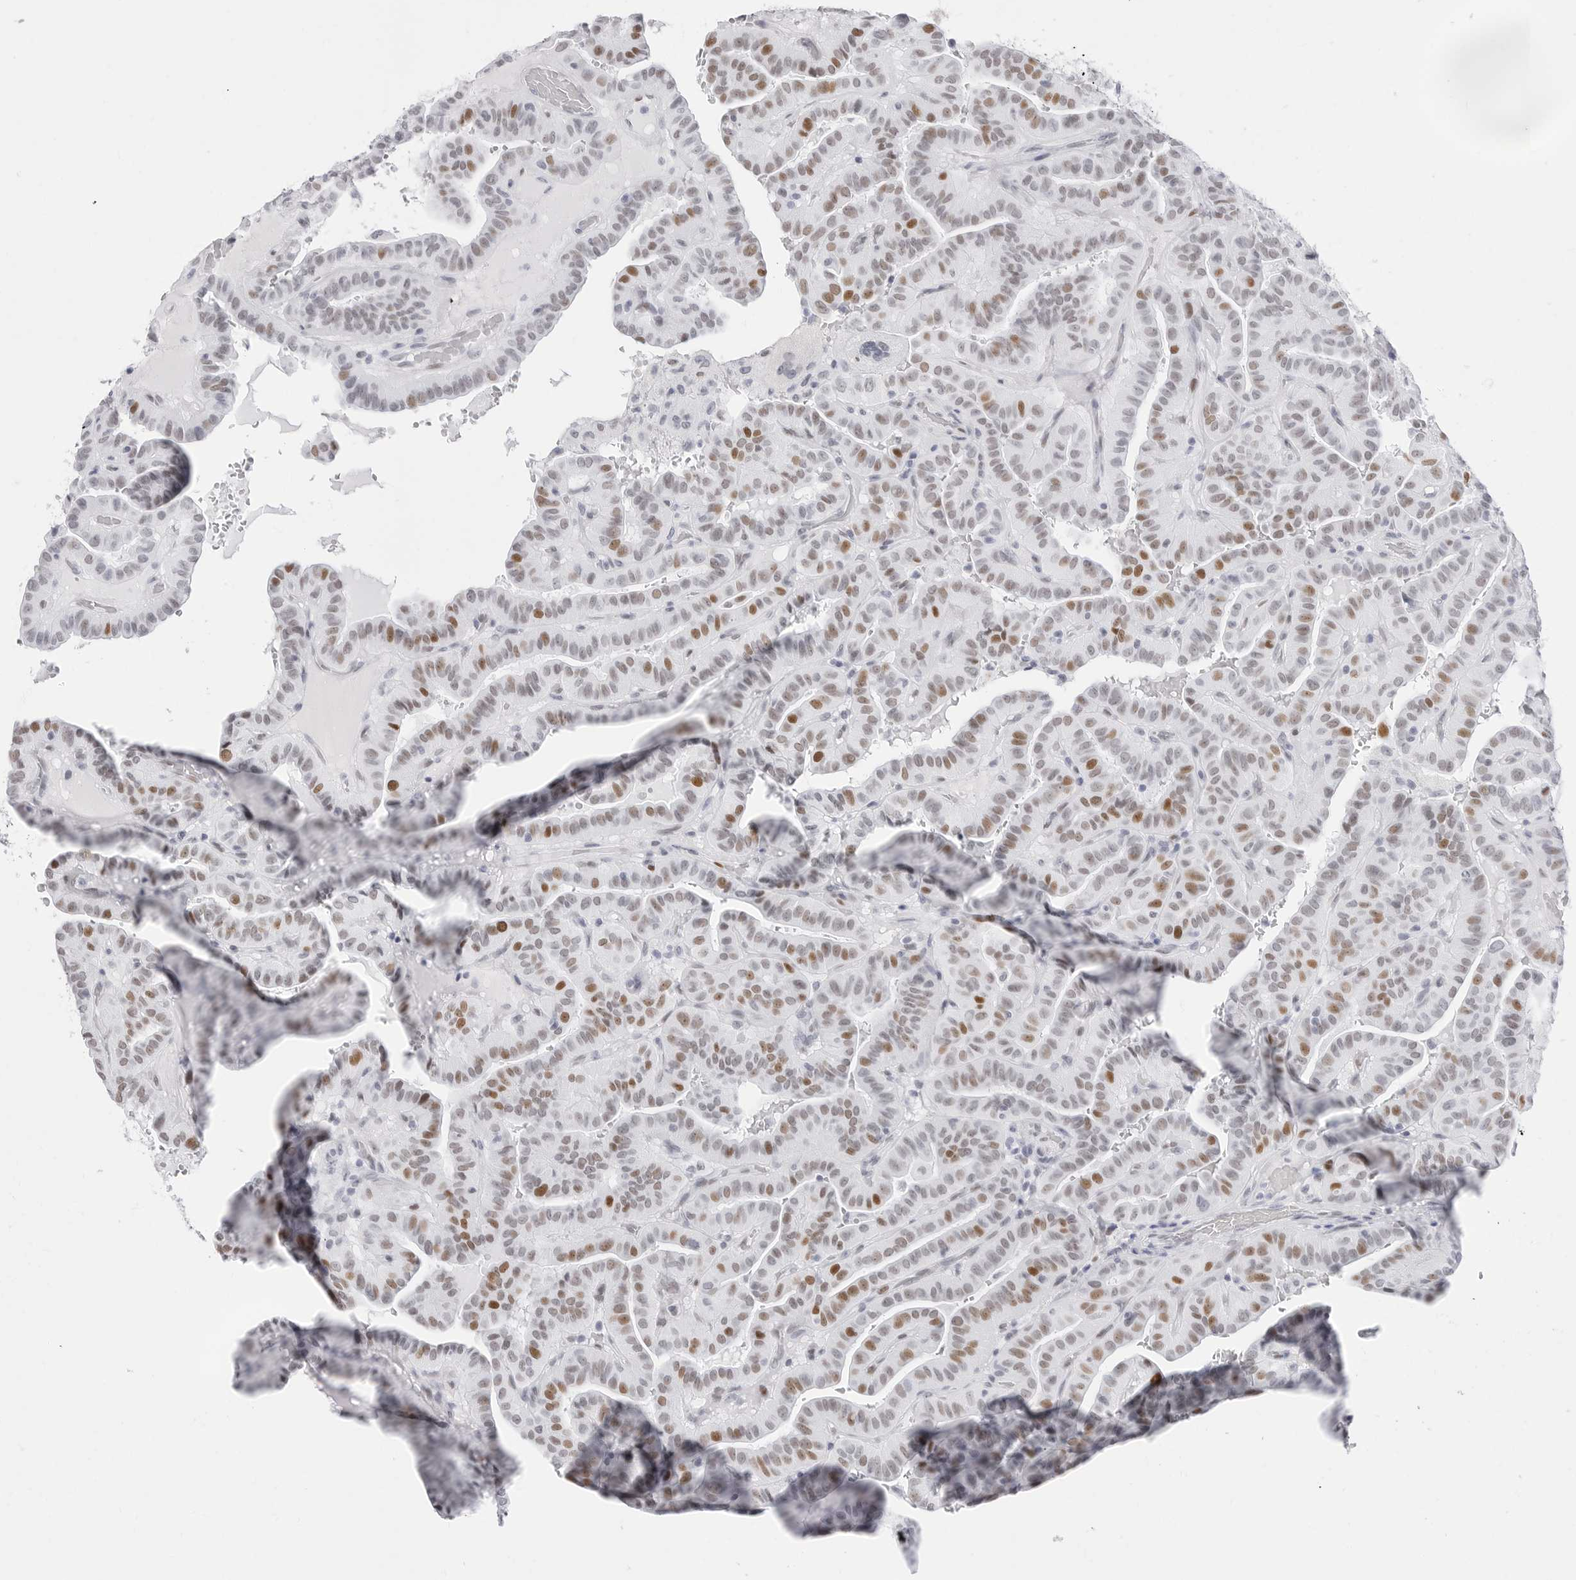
{"staining": {"intensity": "moderate", "quantity": ">75%", "location": "nuclear"}, "tissue": "thyroid cancer", "cell_type": "Tumor cells", "image_type": "cancer", "snomed": [{"axis": "morphology", "description": "Papillary adenocarcinoma, NOS"}, {"axis": "topography", "description": "Thyroid gland"}], "caption": "Protein expression analysis of human thyroid papillary adenocarcinoma reveals moderate nuclear expression in approximately >75% of tumor cells. The protein is shown in brown color, while the nuclei are stained blue.", "gene": "NASP", "patient": {"sex": "male", "age": 77}}